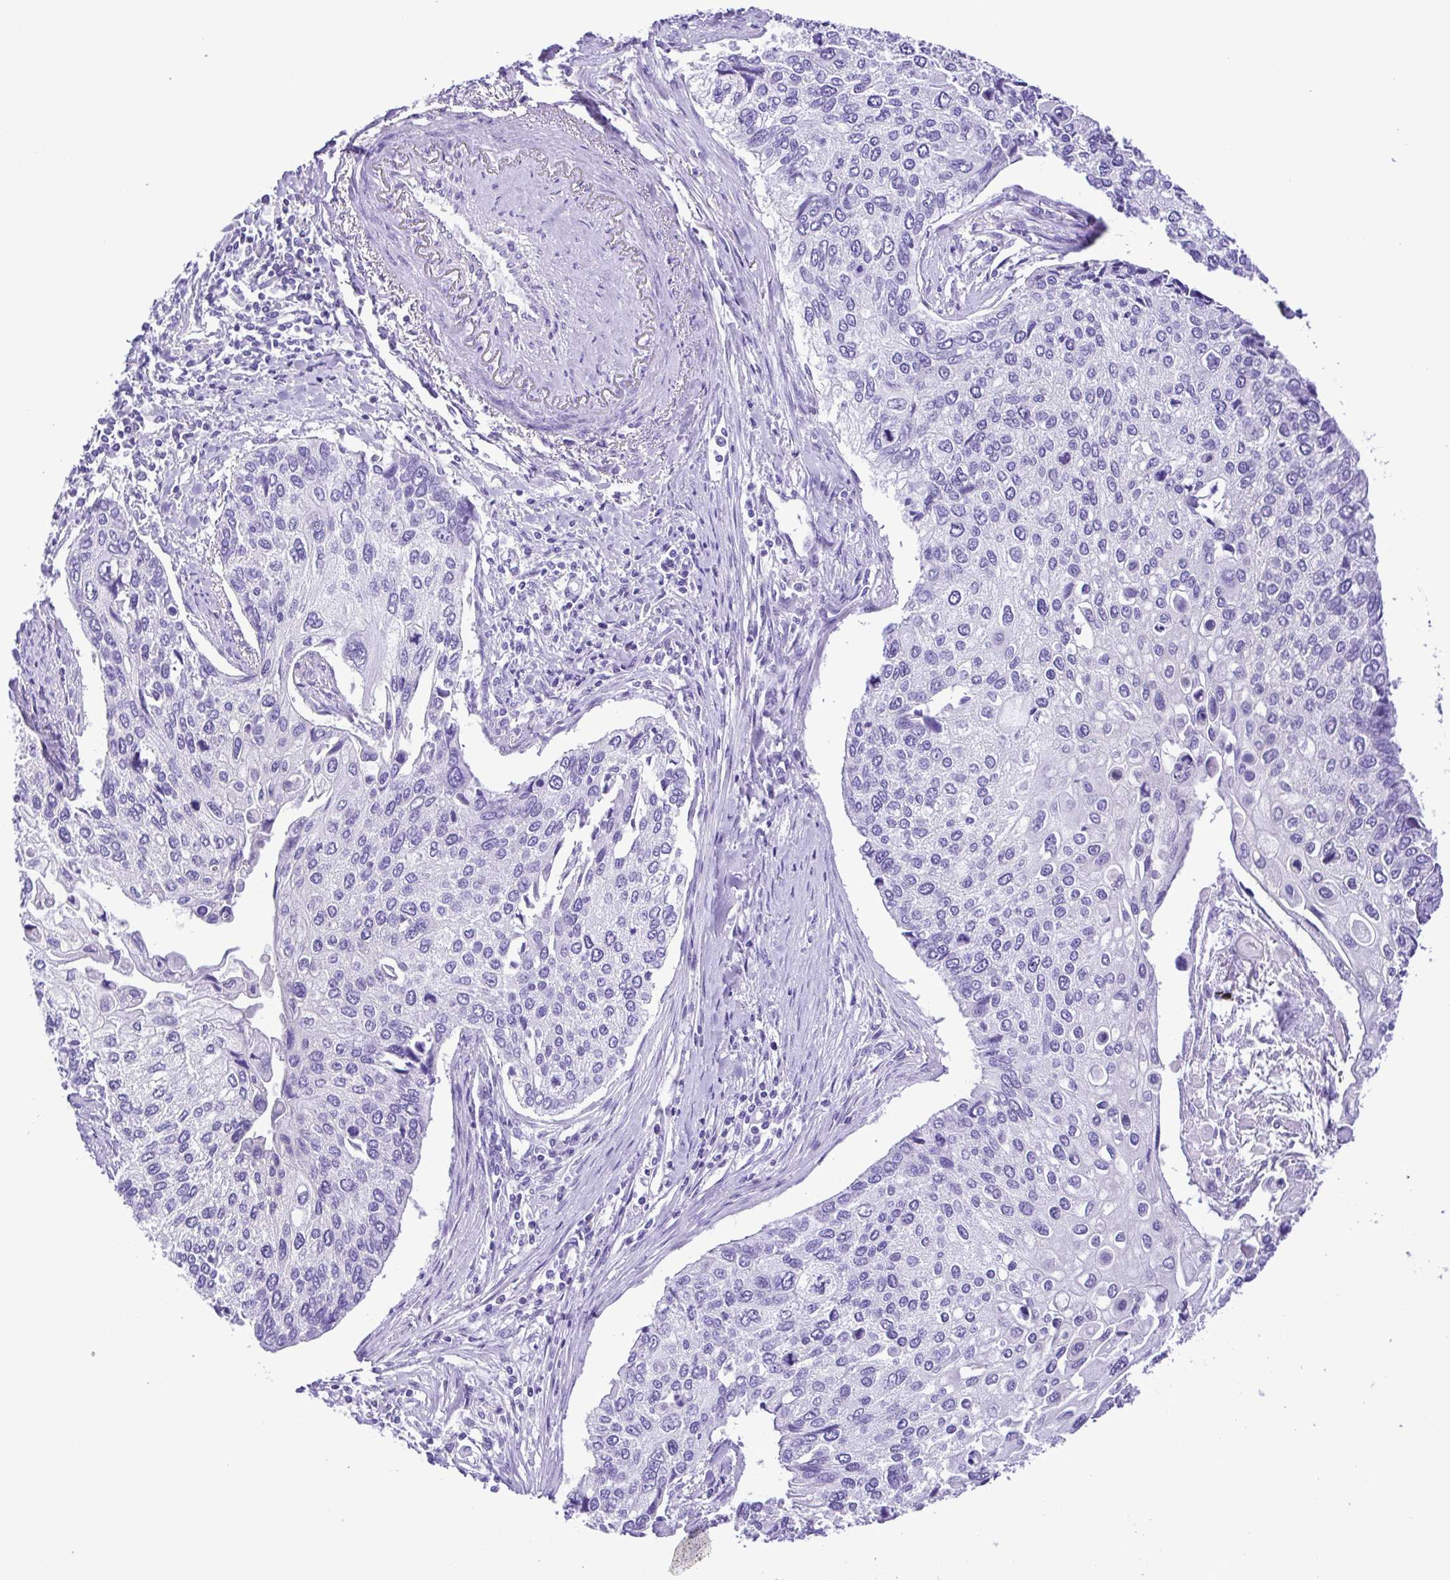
{"staining": {"intensity": "negative", "quantity": "none", "location": "none"}, "tissue": "lung cancer", "cell_type": "Tumor cells", "image_type": "cancer", "snomed": [{"axis": "morphology", "description": "Squamous cell carcinoma, NOS"}, {"axis": "morphology", "description": "Squamous cell carcinoma, metastatic, NOS"}, {"axis": "topography", "description": "Lung"}], "caption": "A micrograph of human lung metastatic squamous cell carcinoma is negative for staining in tumor cells.", "gene": "SYT1", "patient": {"sex": "male", "age": 63}}